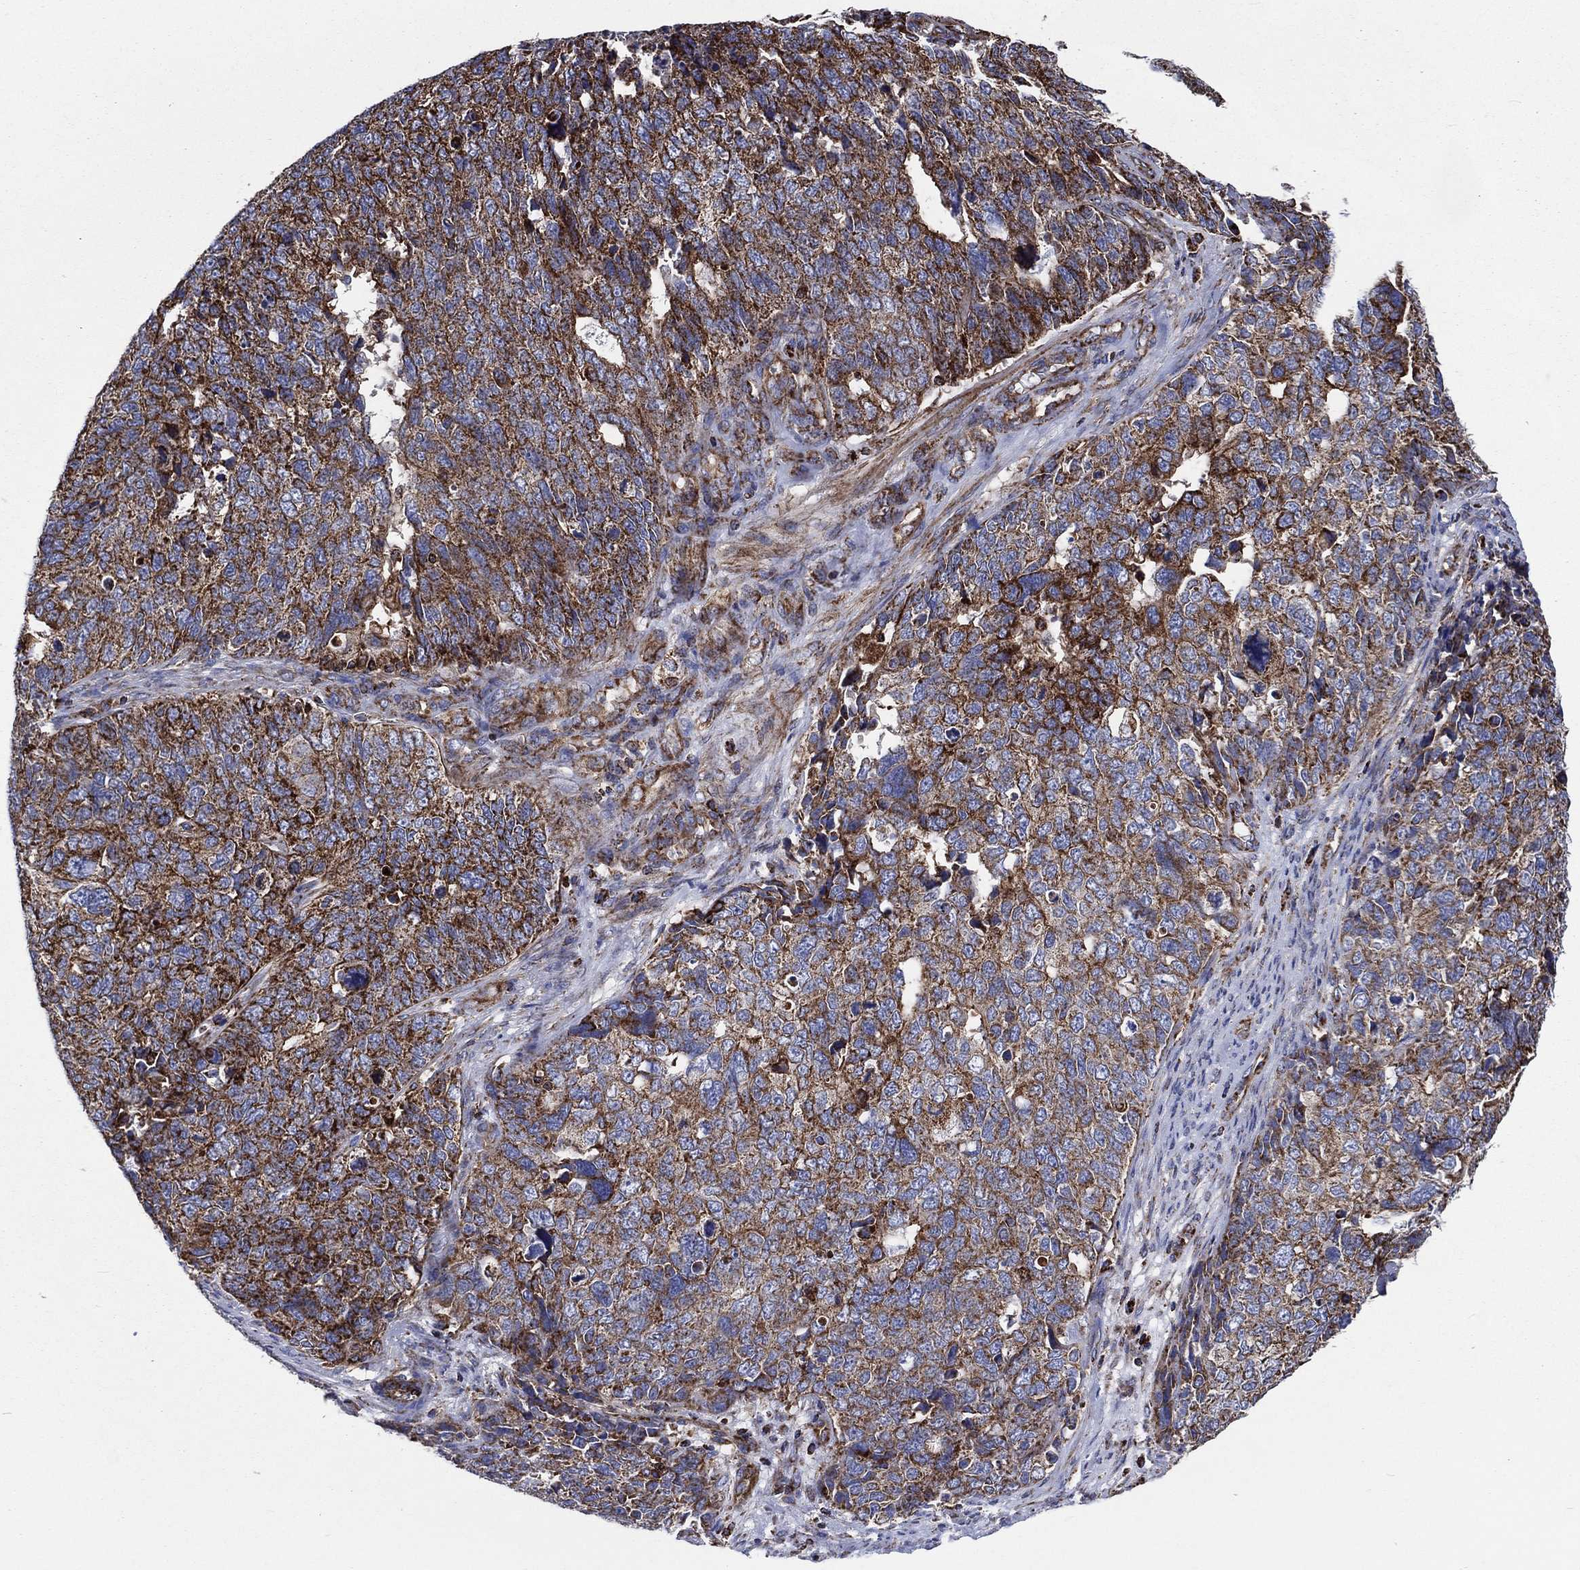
{"staining": {"intensity": "strong", "quantity": ">75%", "location": "cytoplasmic/membranous"}, "tissue": "cervical cancer", "cell_type": "Tumor cells", "image_type": "cancer", "snomed": [{"axis": "morphology", "description": "Squamous cell carcinoma, NOS"}, {"axis": "topography", "description": "Cervix"}], "caption": "Protein expression by IHC reveals strong cytoplasmic/membranous staining in approximately >75% of tumor cells in cervical squamous cell carcinoma.", "gene": "ANKRD37", "patient": {"sex": "female", "age": 63}}